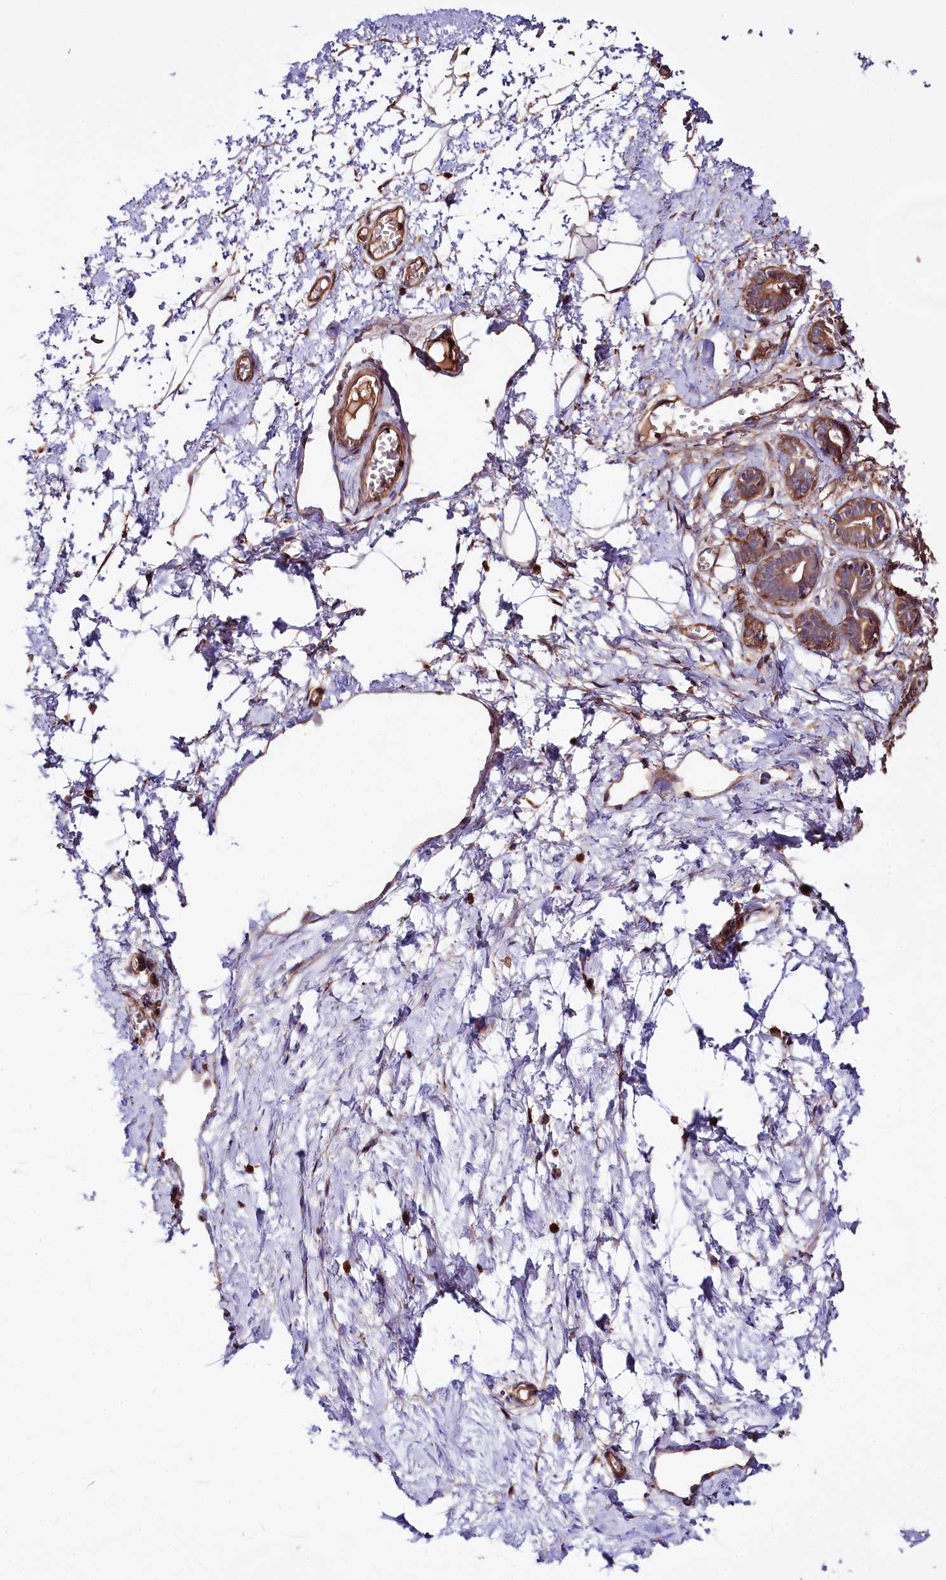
{"staining": {"intensity": "negative", "quantity": "none", "location": "none"}, "tissue": "breast", "cell_type": "Adipocytes", "image_type": "normal", "snomed": [{"axis": "morphology", "description": "Normal tissue, NOS"}, {"axis": "topography", "description": "Breast"}], "caption": "Immunohistochemistry micrograph of normal human breast stained for a protein (brown), which reveals no positivity in adipocytes. (DAB (3,3'-diaminobenzidine) immunohistochemistry with hematoxylin counter stain).", "gene": "CEP295", "patient": {"sex": "female", "age": 27}}